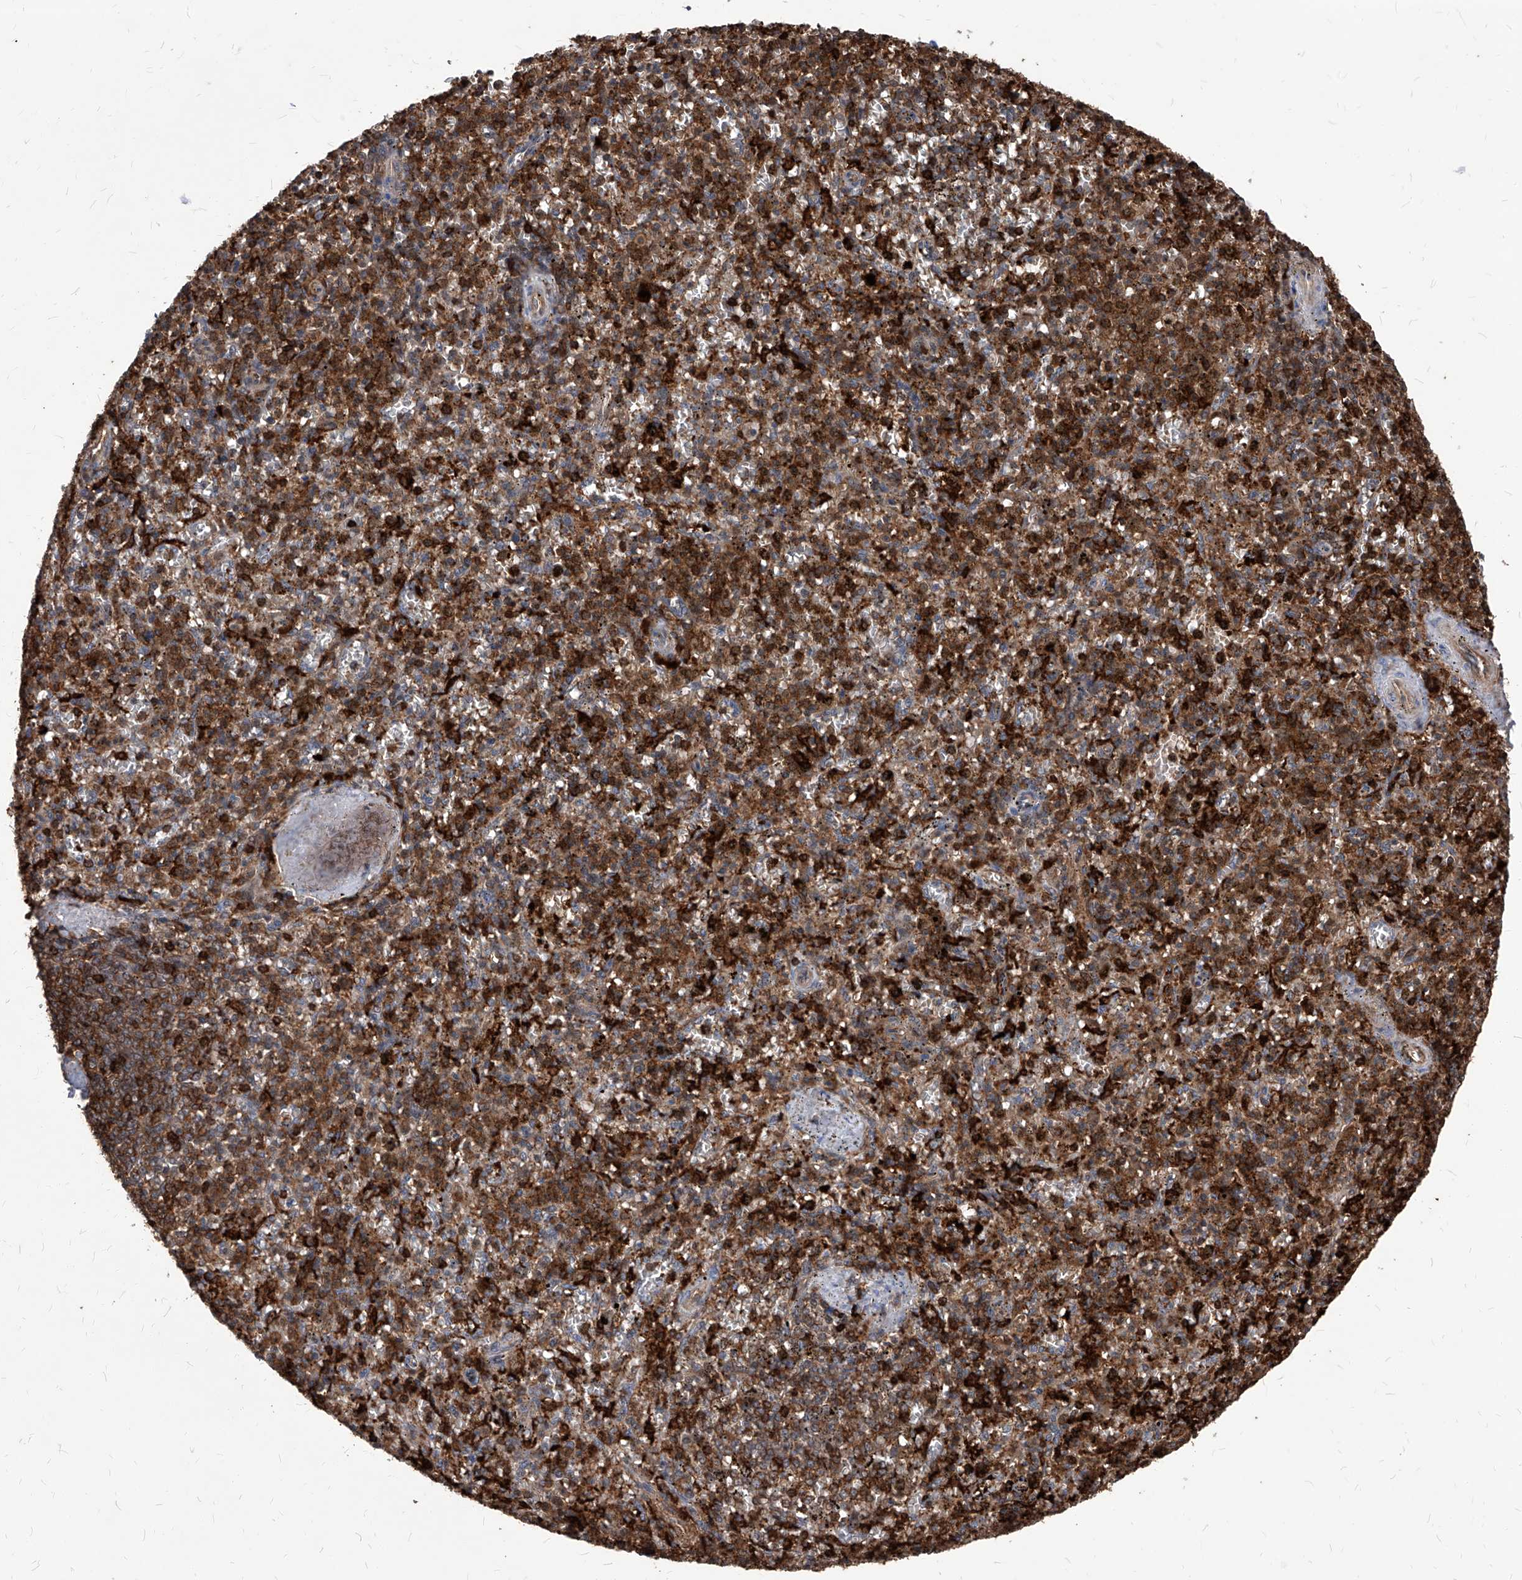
{"staining": {"intensity": "strong", "quantity": "<25%", "location": "nuclear"}, "tissue": "spleen", "cell_type": "Cells in red pulp", "image_type": "normal", "snomed": [{"axis": "morphology", "description": "Normal tissue, NOS"}, {"axis": "topography", "description": "Spleen"}], "caption": "Approximately <25% of cells in red pulp in unremarkable human spleen show strong nuclear protein staining as visualized by brown immunohistochemical staining.", "gene": "ABRACL", "patient": {"sex": "male", "age": 72}}